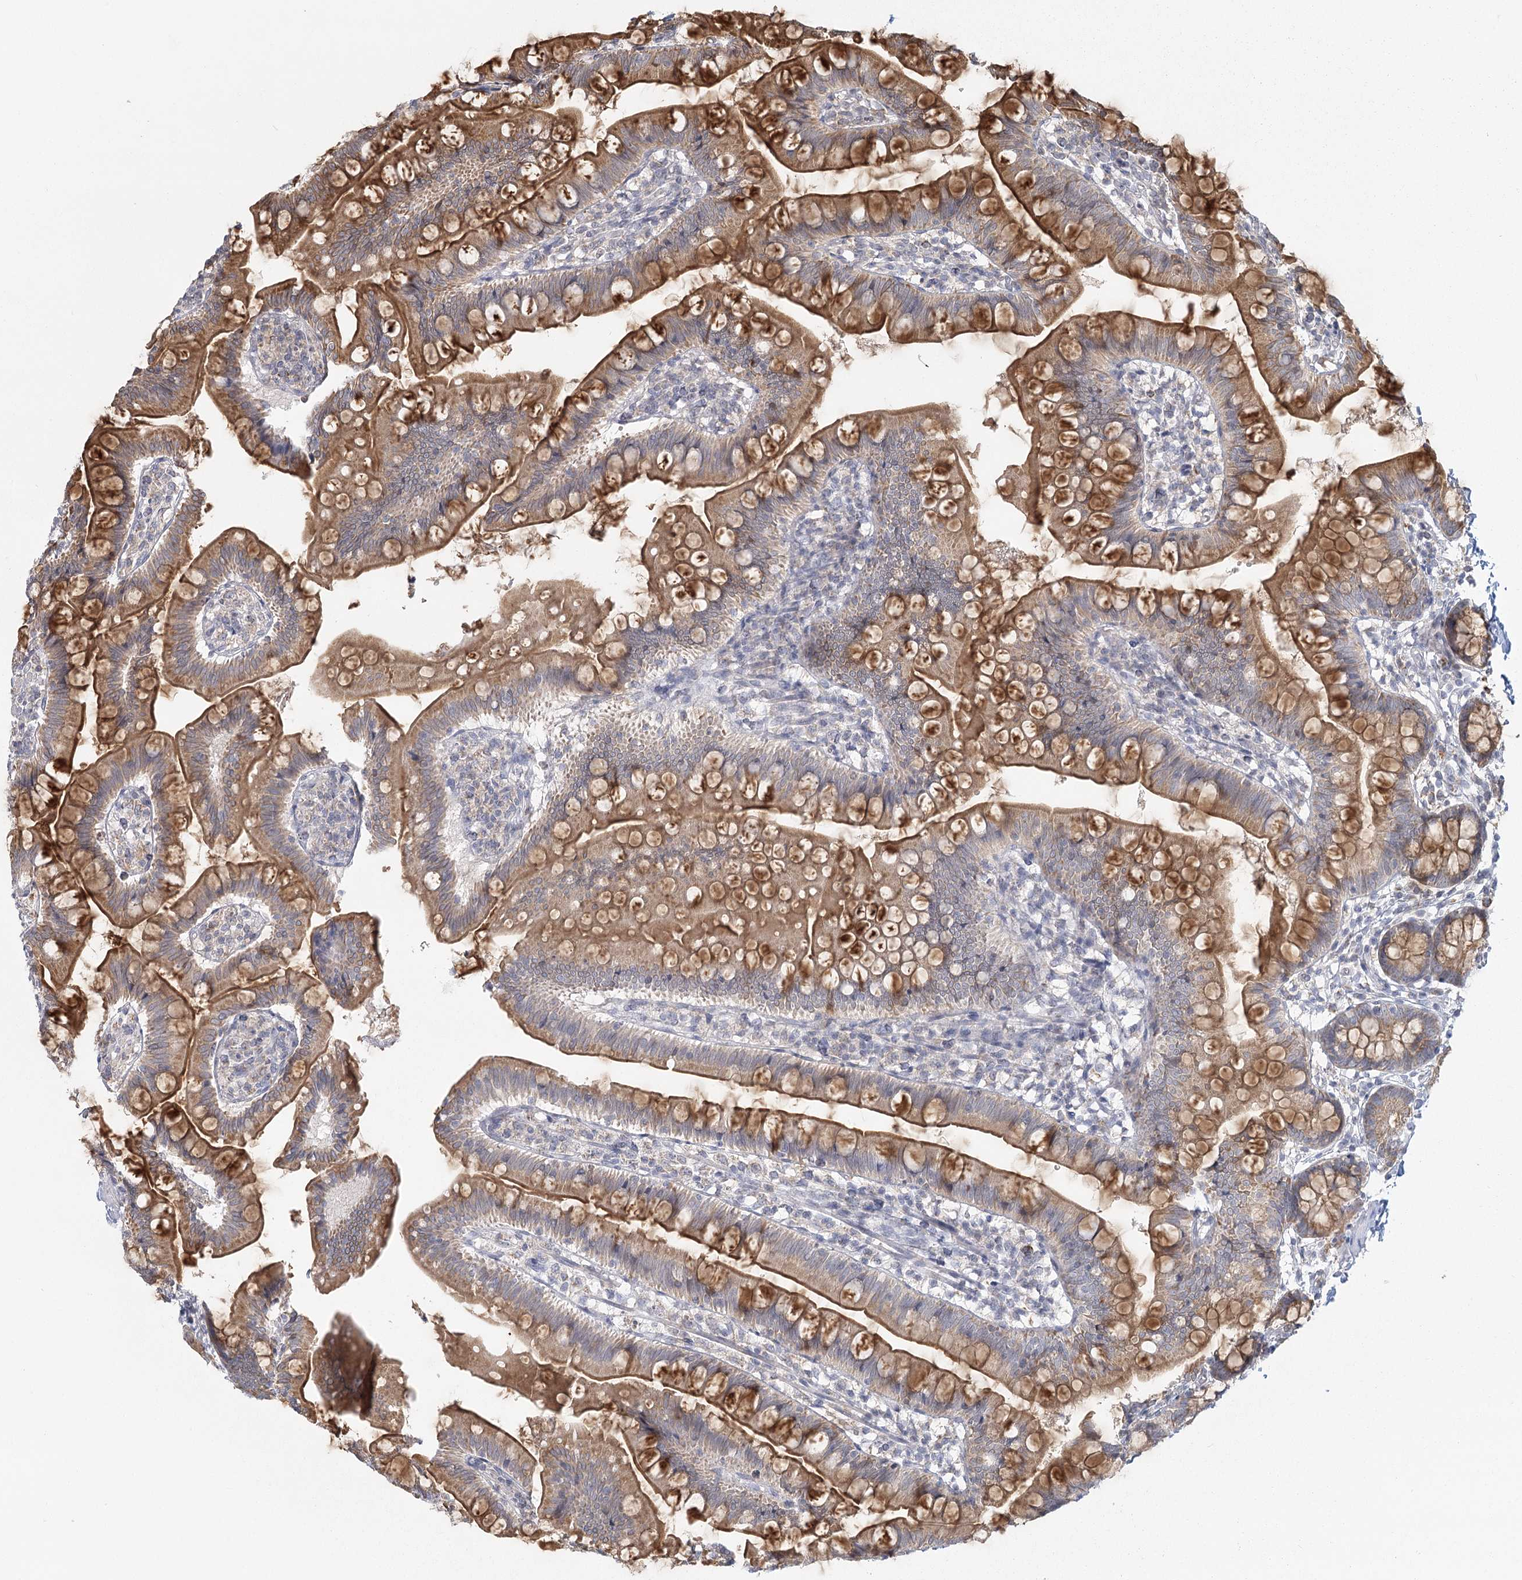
{"staining": {"intensity": "moderate", "quantity": ">75%", "location": "cytoplasmic/membranous"}, "tissue": "small intestine", "cell_type": "Glandular cells", "image_type": "normal", "snomed": [{"axis": "morphology", "description": "Normal tissue, NOS"}, {"axis": "topography", "description": "Small intestine"}], "caption": "Normal small intestine demonstrates moderate cytoplasmic/membranous expression in about >75% of glandular cells (DAB = brown stain, brightfield microscopy at high magnification)..", "gene": "LACTB", "patient": {"sex": "male", "age": 7}}